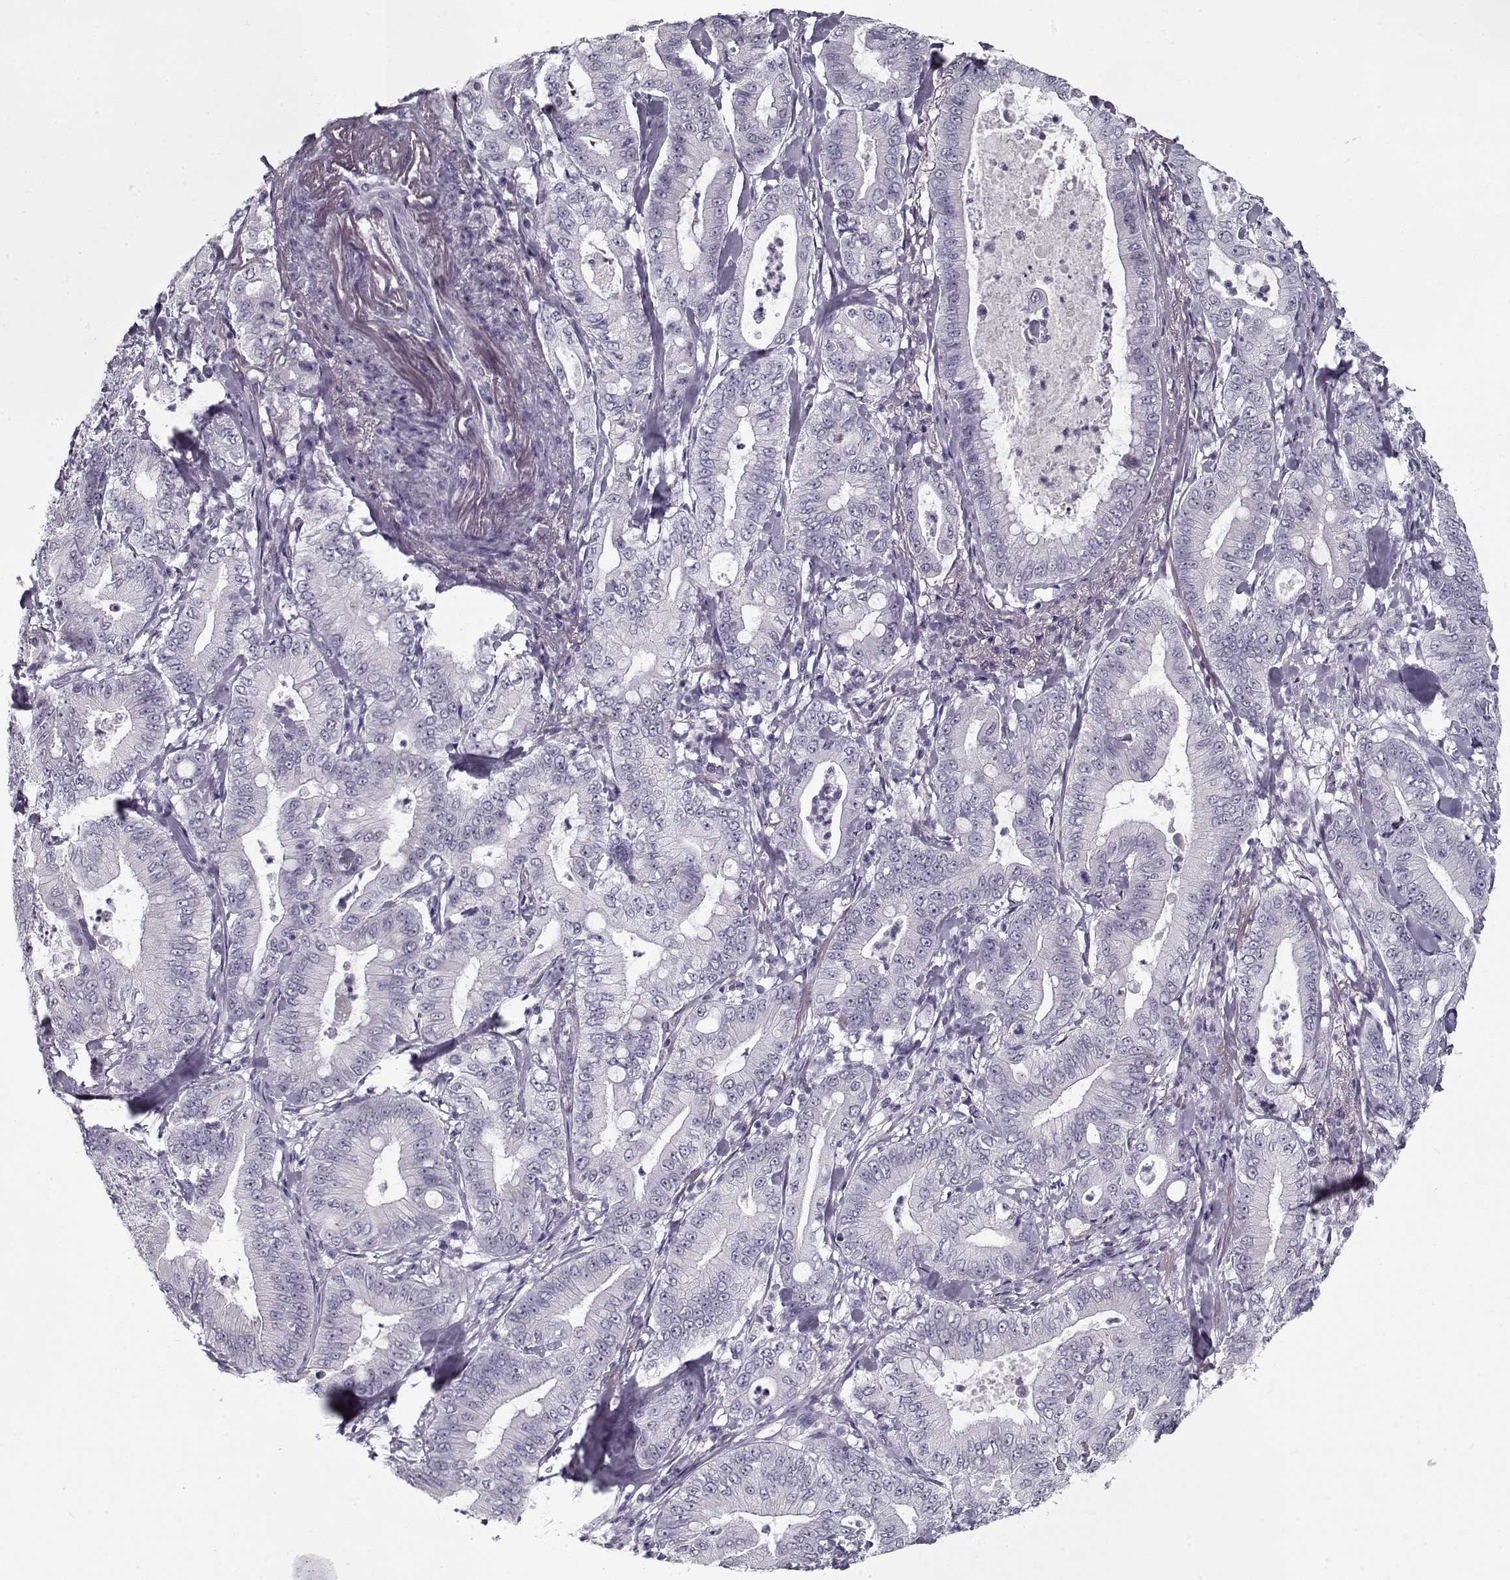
{"staining": {"intensity": "negative", "quantity": "none", "location": "none"}, "tissue": "pancreatic cancer", "cell_type": "Tumor cells", "image_type": "cancer", "snomed": [{"axis": "morphology", "description": "Adenocarcinoma, NOS"}, {"axis": "topography", "description": "Pancreas"}], "caption": "Photomicrograph shows no protein positivity in tumor cells of pancreatic cancer tissue.", "gene": "SPACA9", "patient": {"sex": "male", "age": 71}}